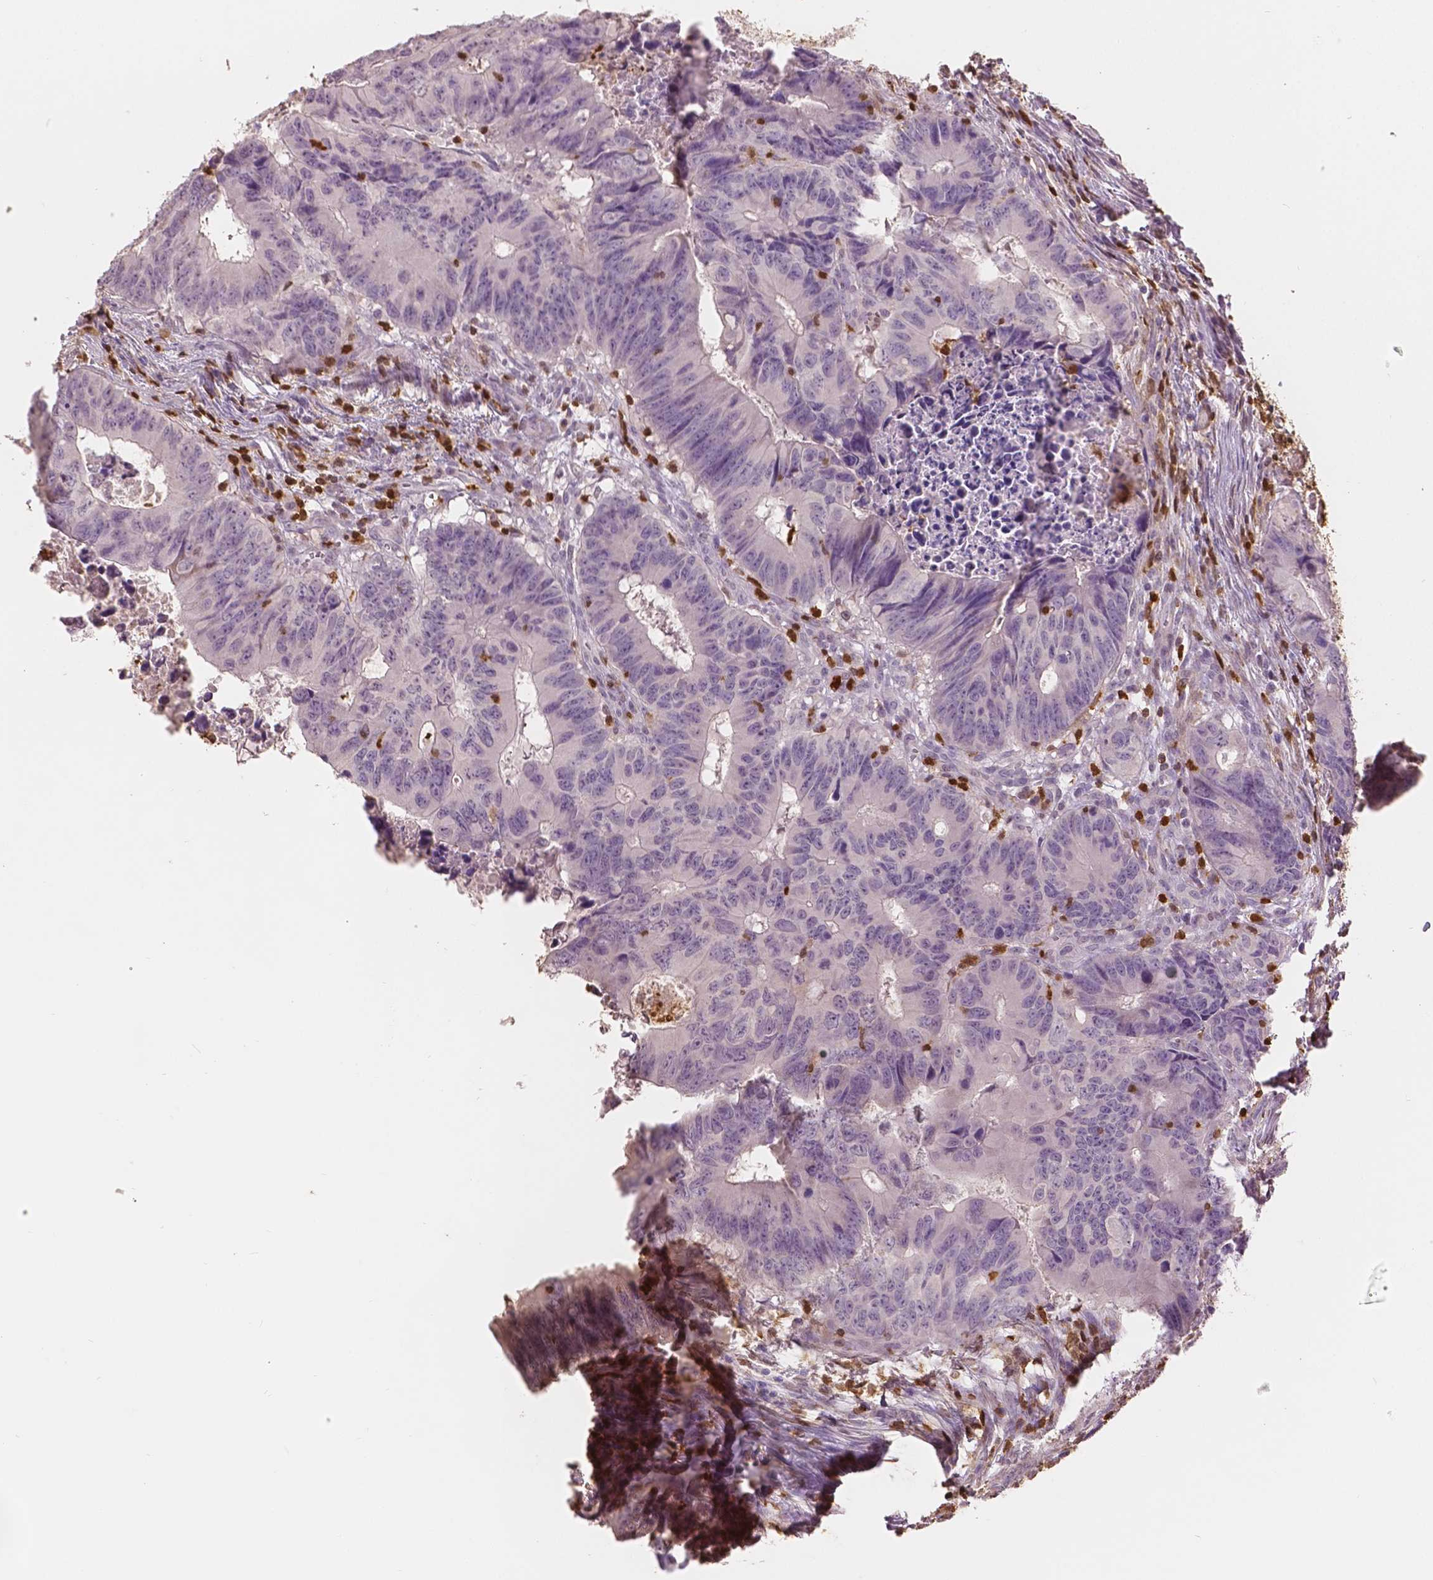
{"staining": {"intensity": "negative", "quantity": "none", "location": "none"}, "tissue": "colorectal cancer", "cell_type": "Tumor cells", "image_type": "cancer", "snomed": [{"axis": "morphology", "description": "Adenocarcinoma, NOS"}, {"axis": "topography", "description": "Colon"}], "caption": "Immunohistochemistry micrograph of neoplastic tissue: adenocarcinoma (colorectal) stained with DAB (3,3'-diaminobenzidine) shows no significant protein positivity in tumor cells. (Brightfield microscopy of DAB (3,3'-diaminobenzidine) immunohistochemistry (IHC) at high magnification).", "gene": "S100A4", "patient": {"sex": "female", "age": 82}}